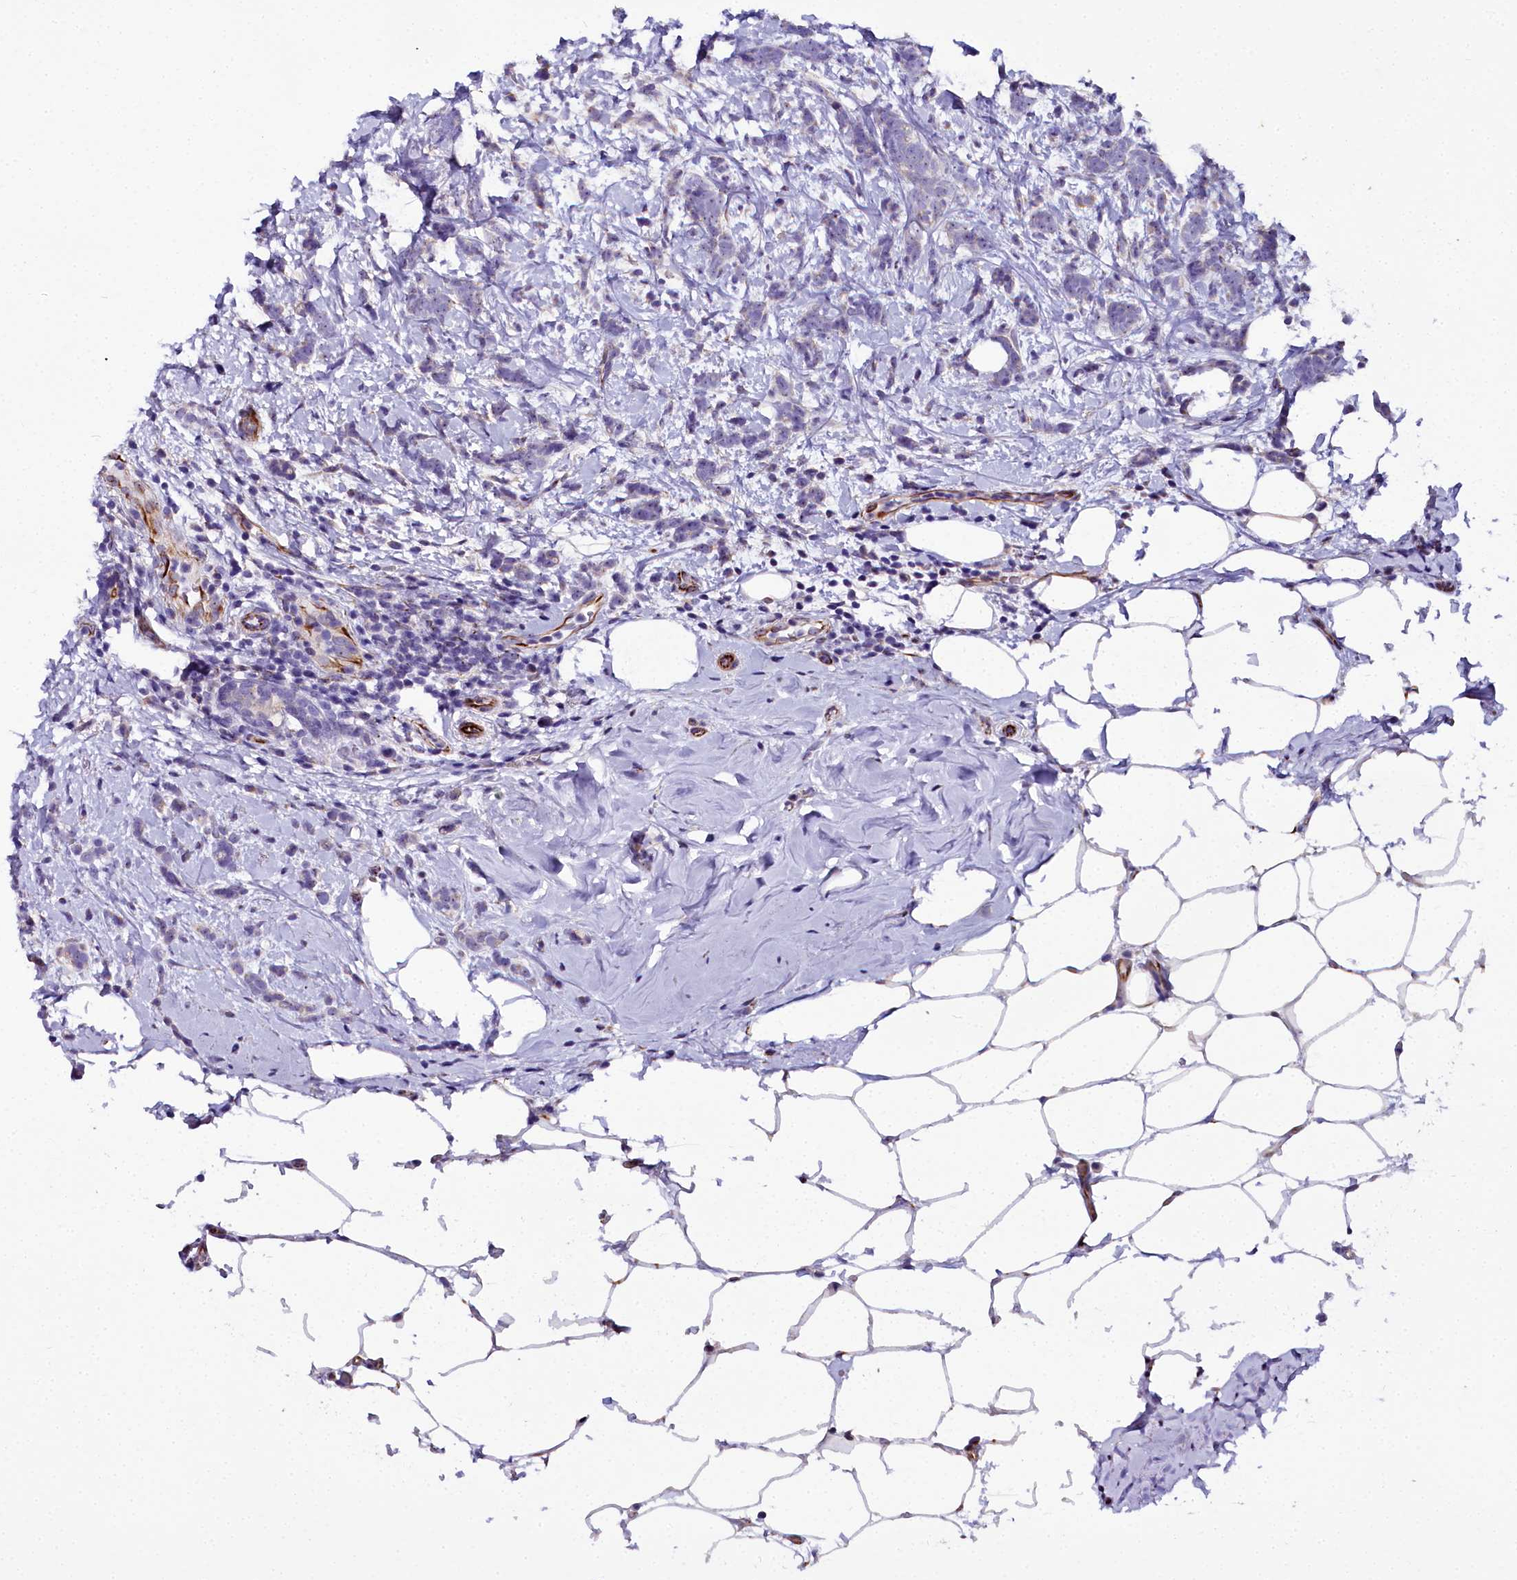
{"staining": {"intensity": "negative", "quantity": "none", "location": "none"}, "tissue": "breast cancer", "cell_type": "Tumor cells", "image_type": "cancer", "snomed": [{"axis": "morphology", "description": "Lobular carcinoma"}, {"axis": "topography", "description": "Breast"}], "caption": "Immunohistochemical staining of human breast cancer (lobular carcinoma) shows no significant positivity in tumor cells.", "gene": "TIMM22", "patient": {"sex": "female", "age": 58}}